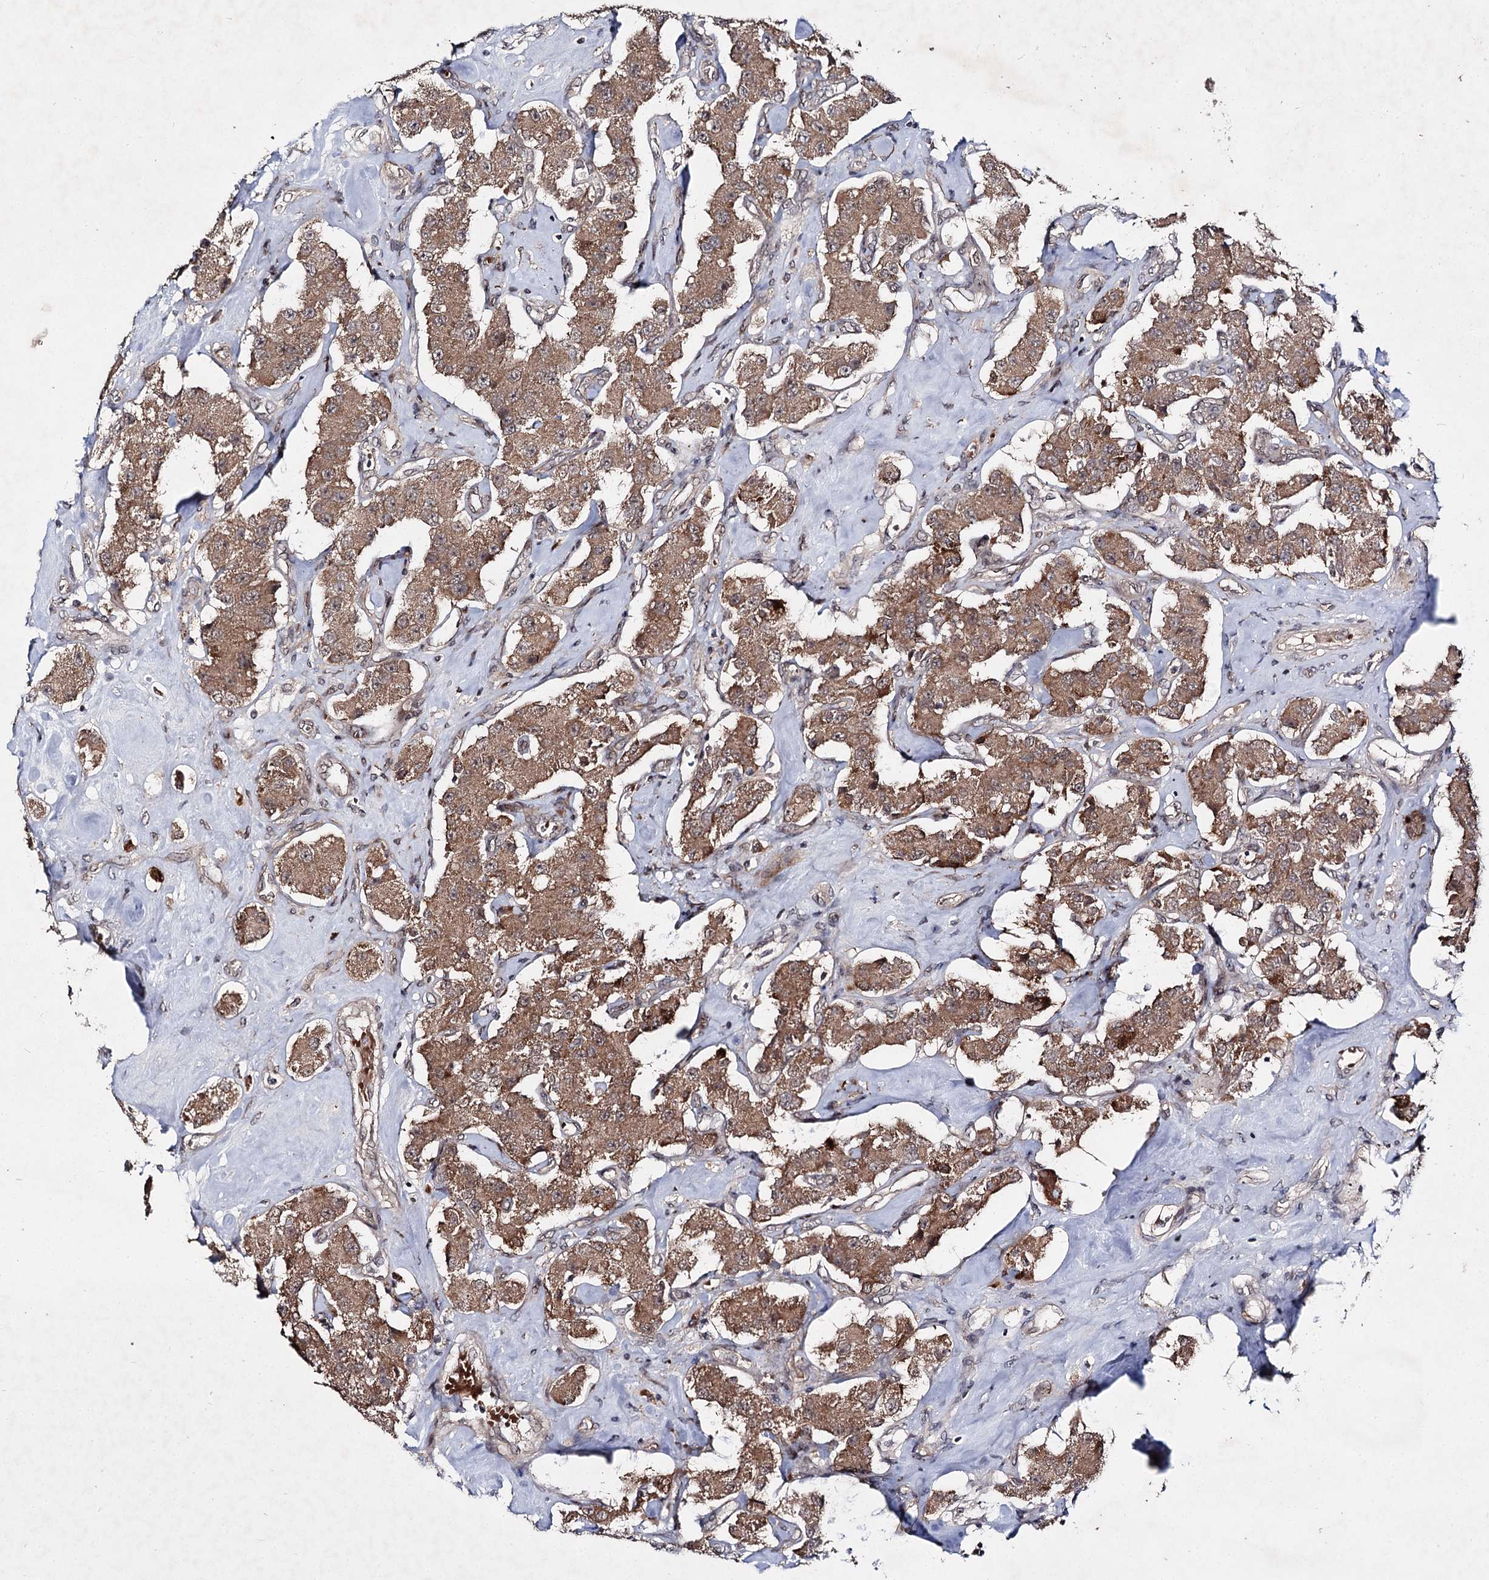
{"staining": {"intensity": "moderate", "quantity": ">75%", "location": "cytoplasmic/membranous"}, "tissue": "carcinoid", "cell_type": "Tumor cells", "image_type": "cancer", "snomed": [{"axis": "morphology", "description": "Carcinoid, malignant, NOS"}, {"axis": "topography", "description": "Pancreas"}], "caption": "Tumor cells demonstrate medium levels of moderate cytoplasmic/membranous expression in approximately >75% of cells in human carcinoid (malignant). The staining was performed using DAB (3,3'-diaminobenzidine), with brown indicating positive protein expression. Nuclei are stained blue with hematoxylin.", "gene": "MSANTD2", "patient": {"sex": "male", "age": 41}}